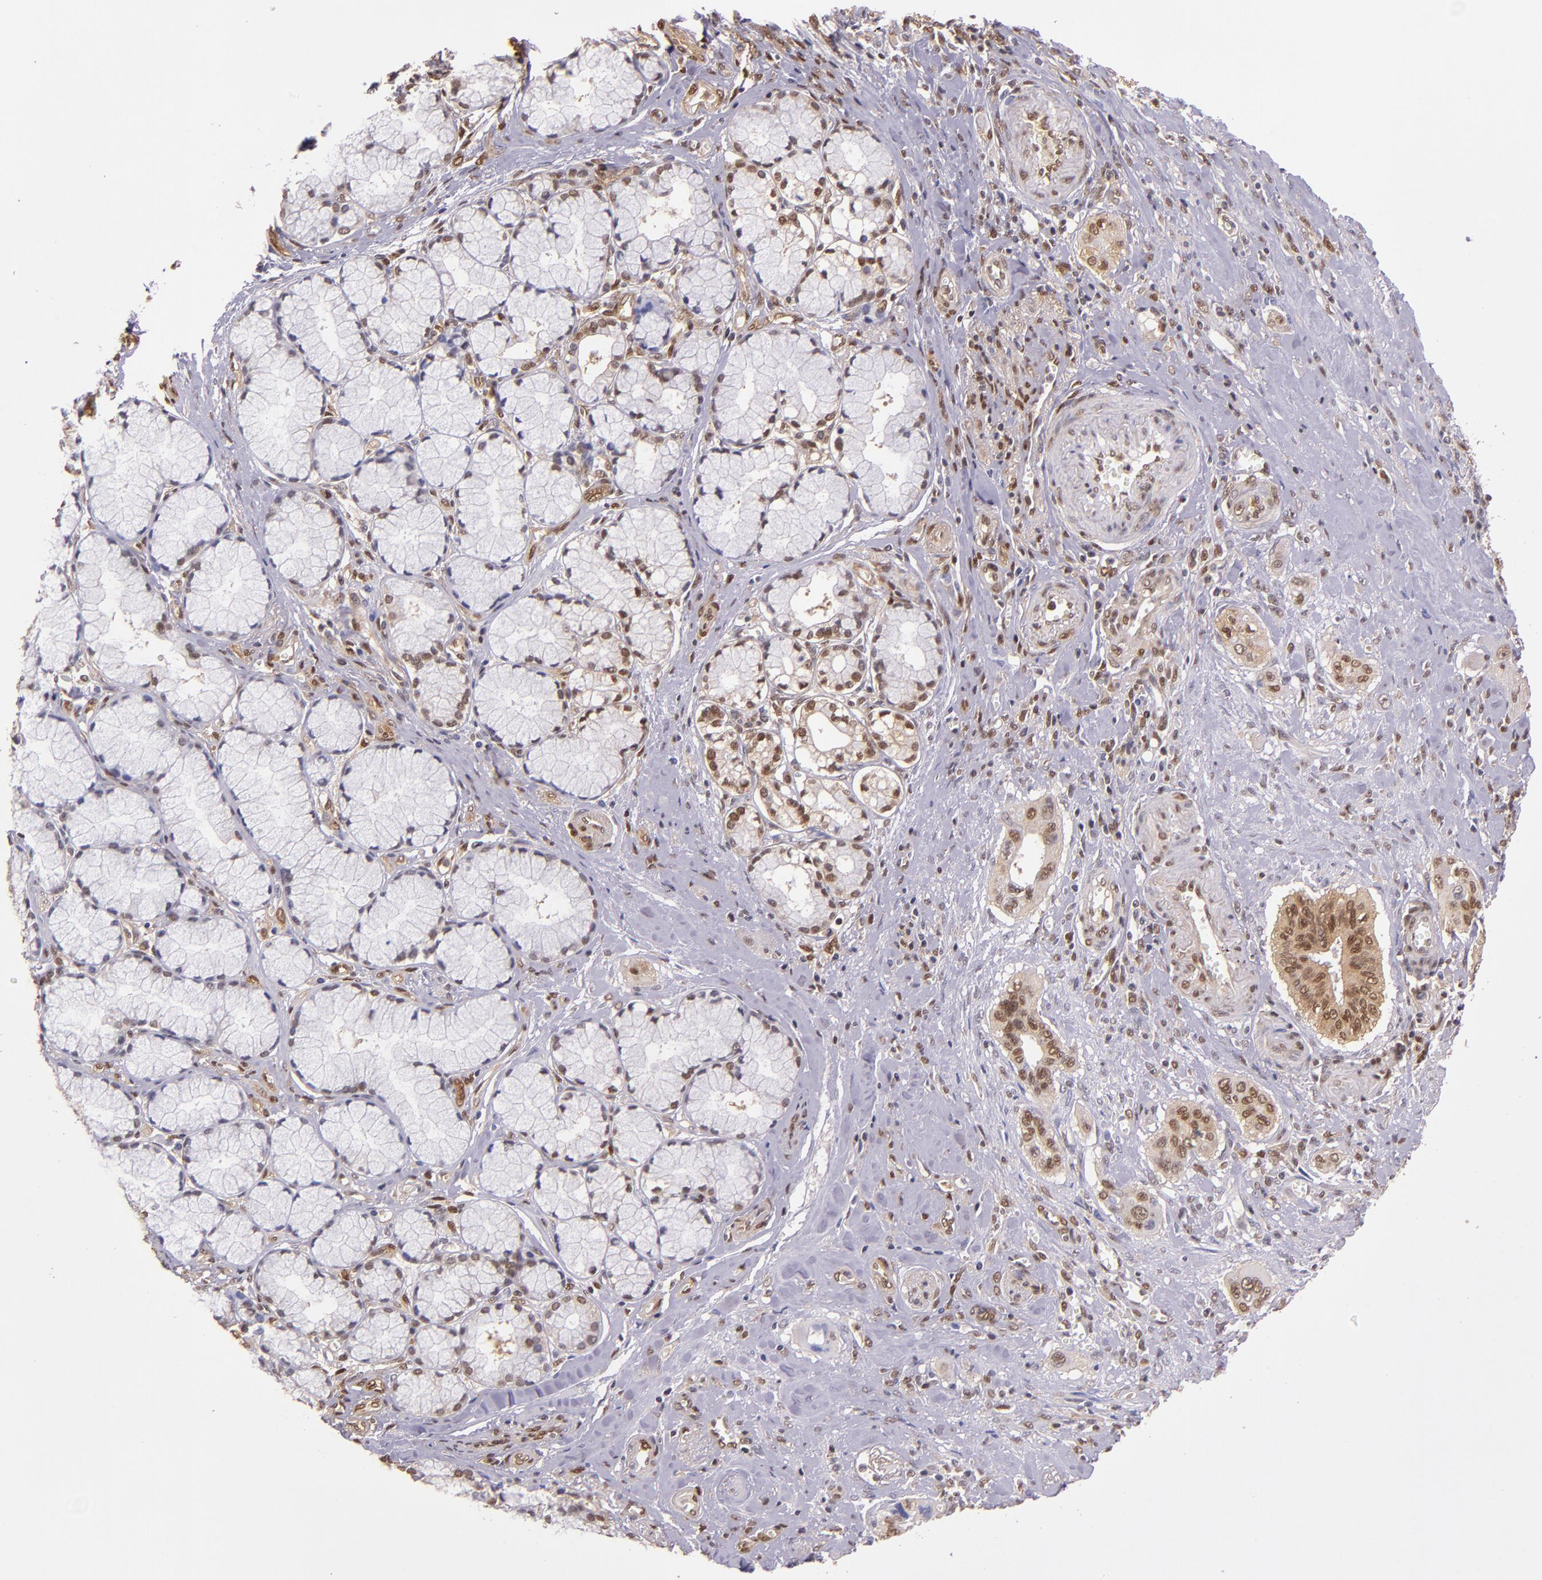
{"staining": {"intensity": "moderate", "quantity": ">75%", "location": "cytoplasmic/membranous,nuclear"}, "tissue": "pancreatic cancer", "cell_type": "Tumor cells", "image_type": "cancer", "snomed": [{"axis": "morphology", "description": "Adenocarcinoma, NOS"}, {"axis": "topography", "description": "Pancreas"}], "caption": "Pancreatic adenocarcinoma stained with DAB immunohistochemistry exhibits medium levels of moderate cytoplasmic/membranous and nuclear expression in approximately >75% of tumor cells.", "gene": "STAT6", "patient": {"sex": "male", "age": 77}}